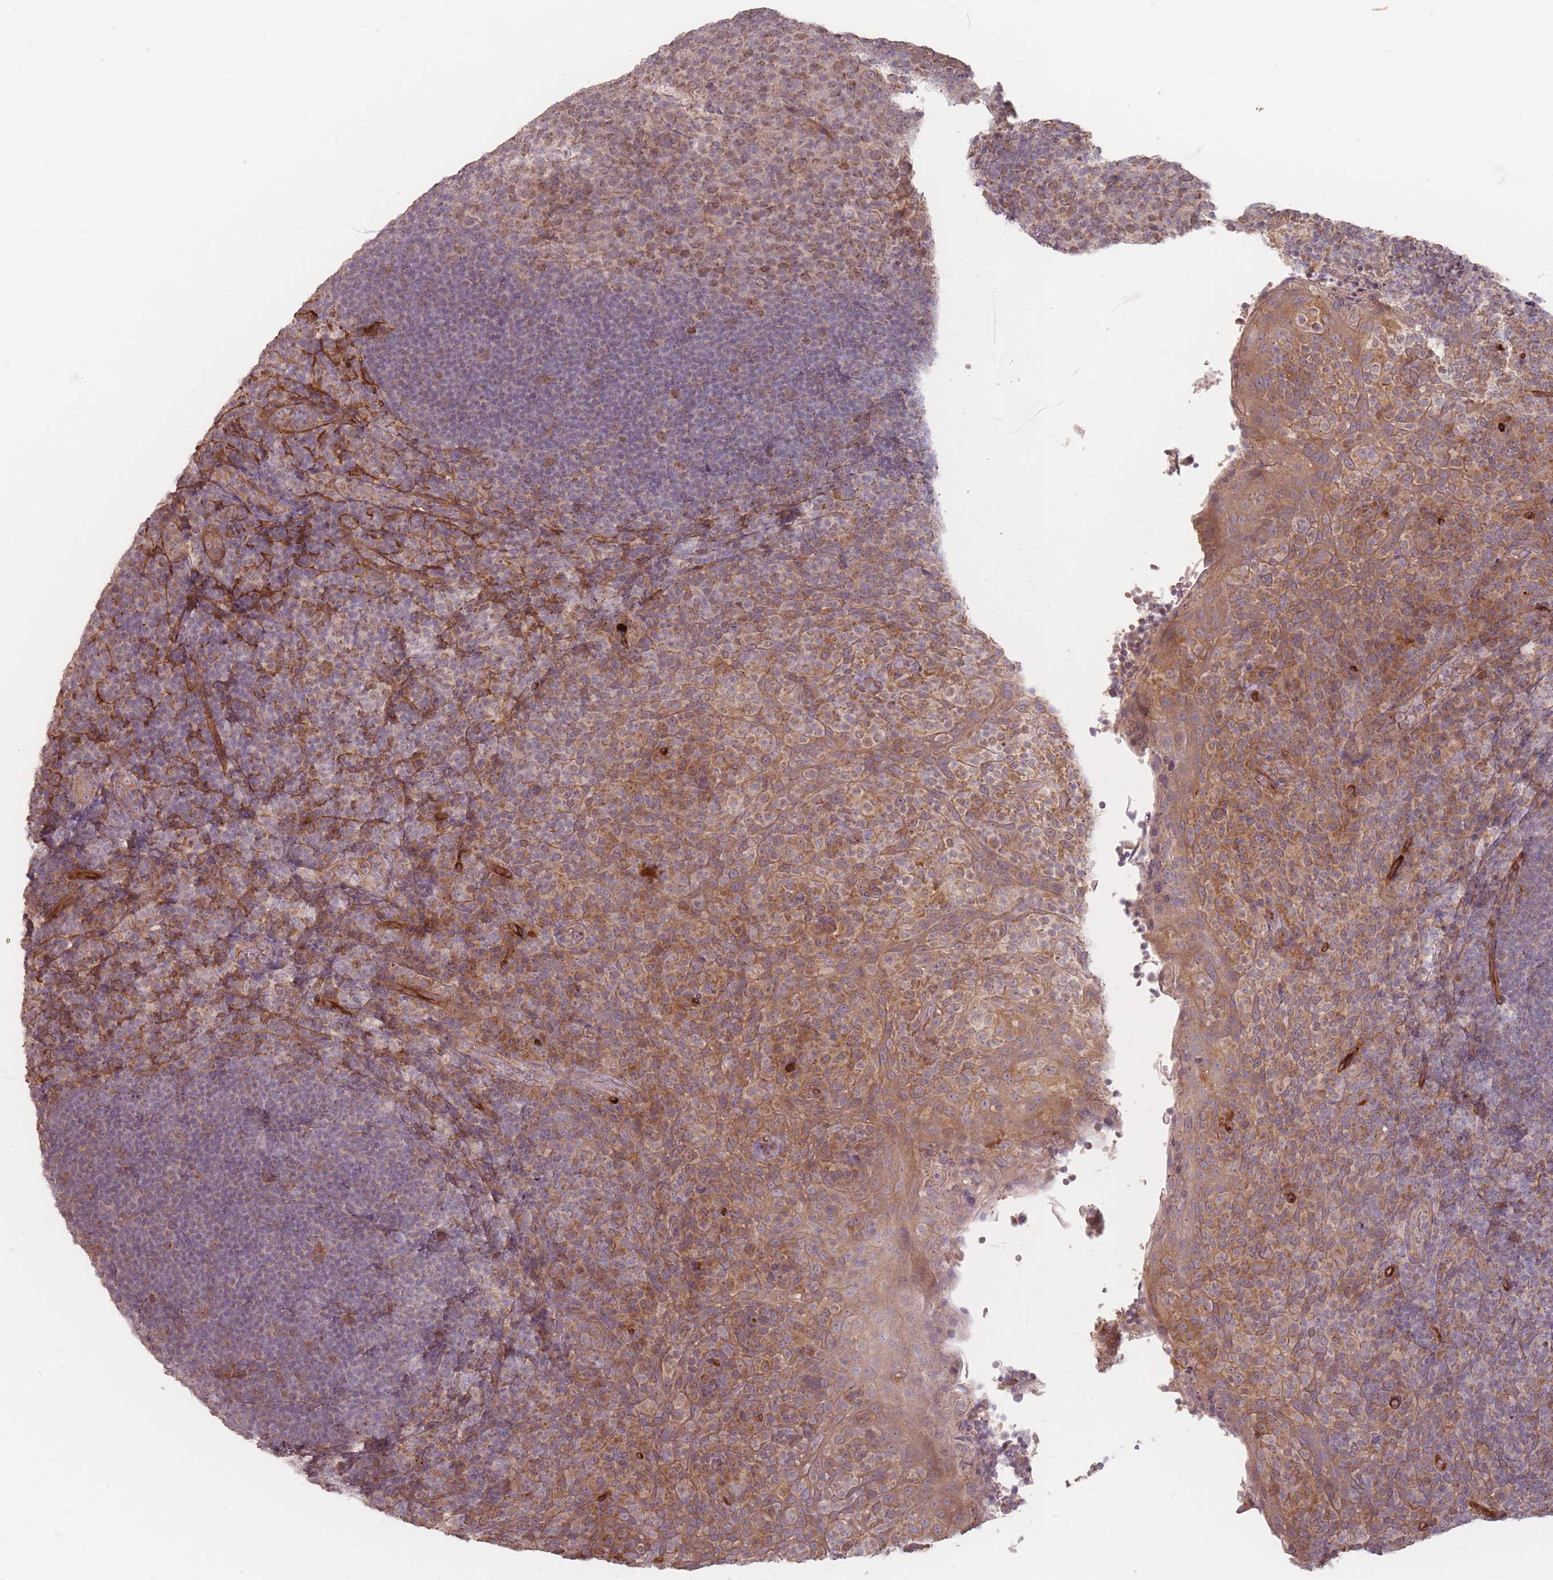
{"staining": {"intensity": "weak", "quantity": "25%-75%", "location": "cytoplasmic/membranous,nuclear"}, "tissue": "tonsil", "cell_type": "Germinal center cells", "image_type": "normal", "snomed": [{"axis": "morphology", "description": "Normal tissue, NOS"}, {"axis": "topography", "description": "Tonsil"}], "caption": "Normal tonsil reveals weak cytoplasmic/membranous,nuclear staining in about 25%-75% of germinal center cells, visualized by immunohistochemistry. The protein is shown in brown color, while the nuclei are stained blue.", "gene": "MRPS6", "patient": {"sex": "female", "age": 10}}